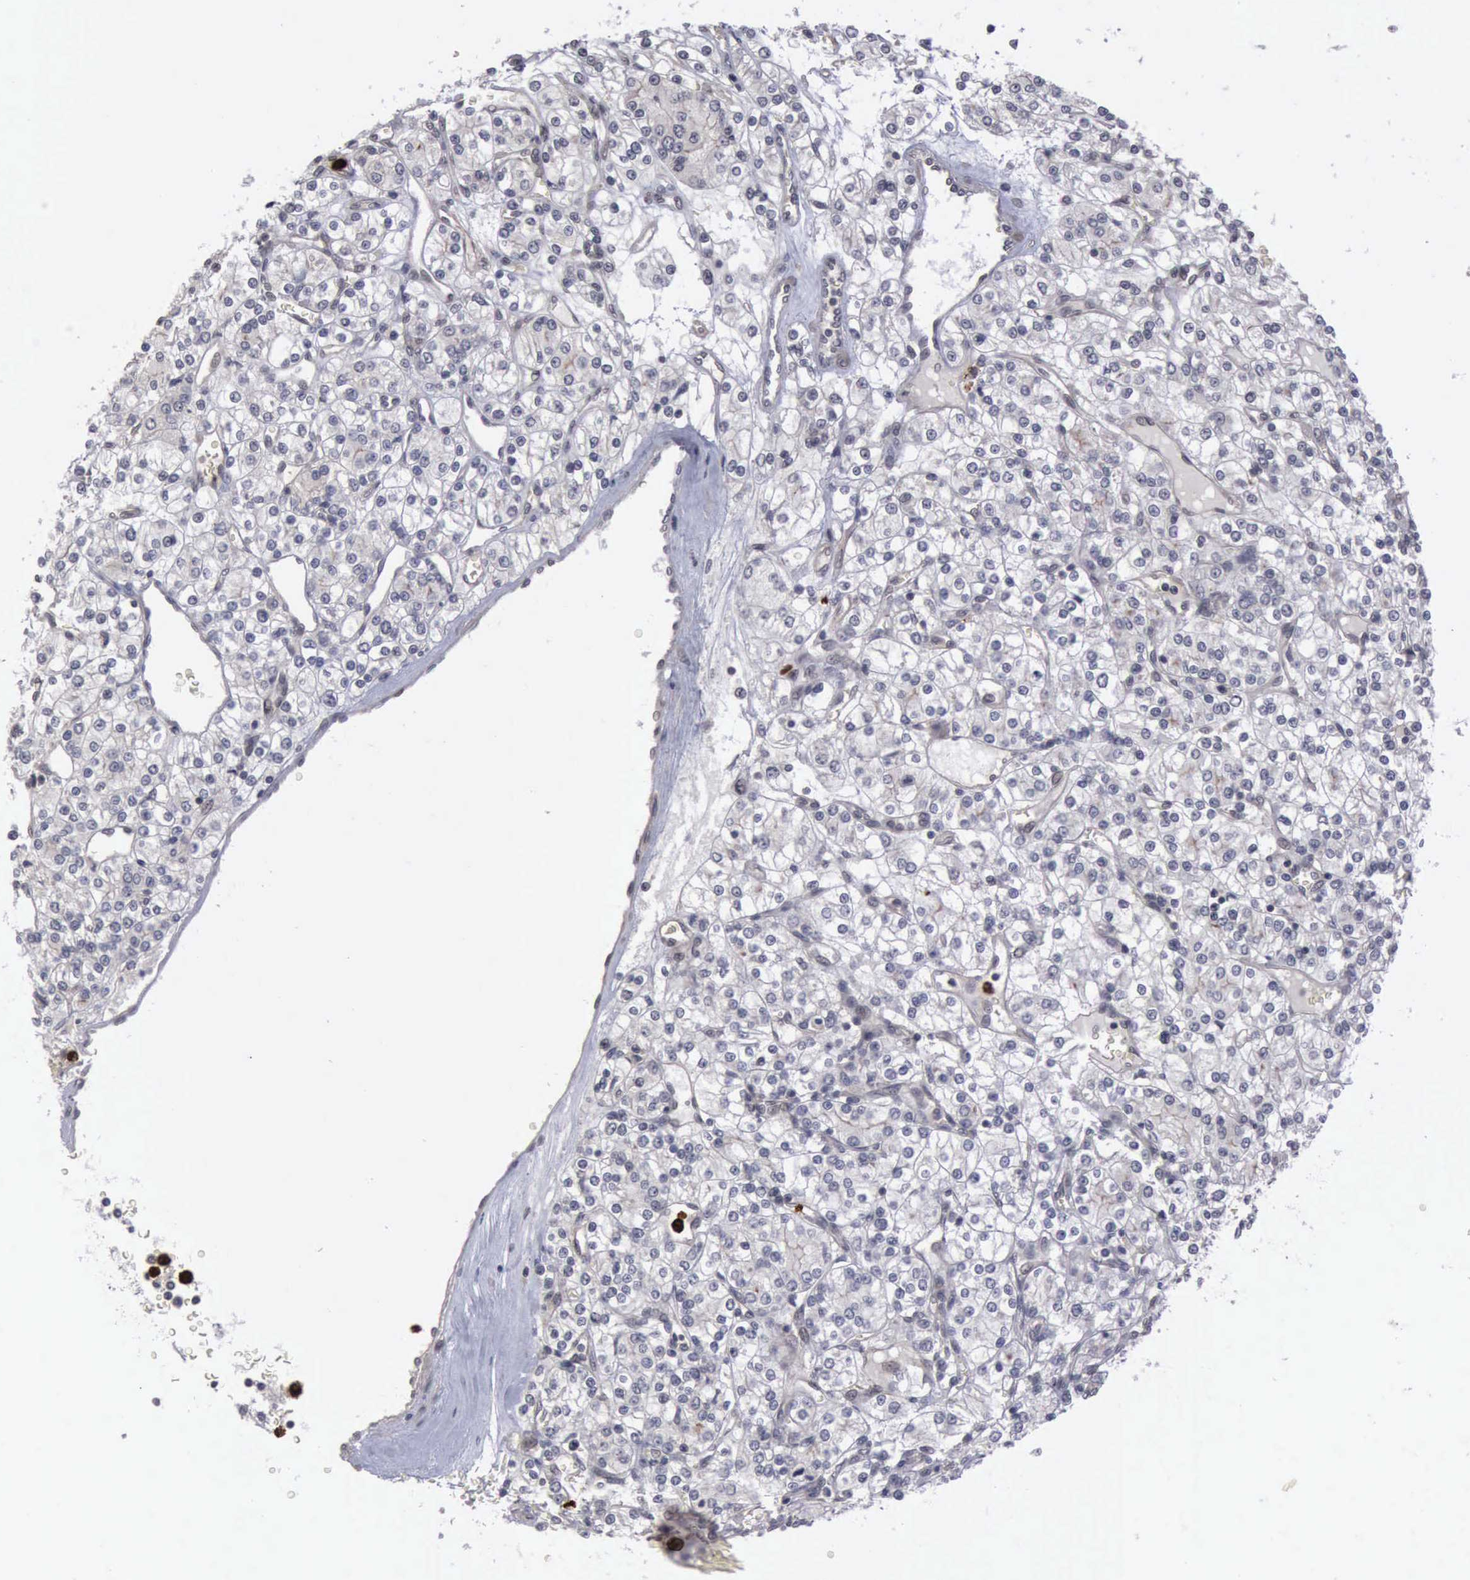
{"staining": {"intensity": "negative", "quantity": "none", "location": "none"}, "tissue": "renal cancer", "cell_type": "Tumor cells", "image_type": "cancer", "snomed": [{"axis": "morphology", "description": "Adenocarcinoma, NOS"}, {"axis": "topography", "description": "Kidney"}], "caption": "A histopathology image of adenocarcinoma (renal) stained for a protein demonstrates no brown staining in tumor cells.", "gene": "MMP9", "patient": {"sex": "female", "age": 62}}